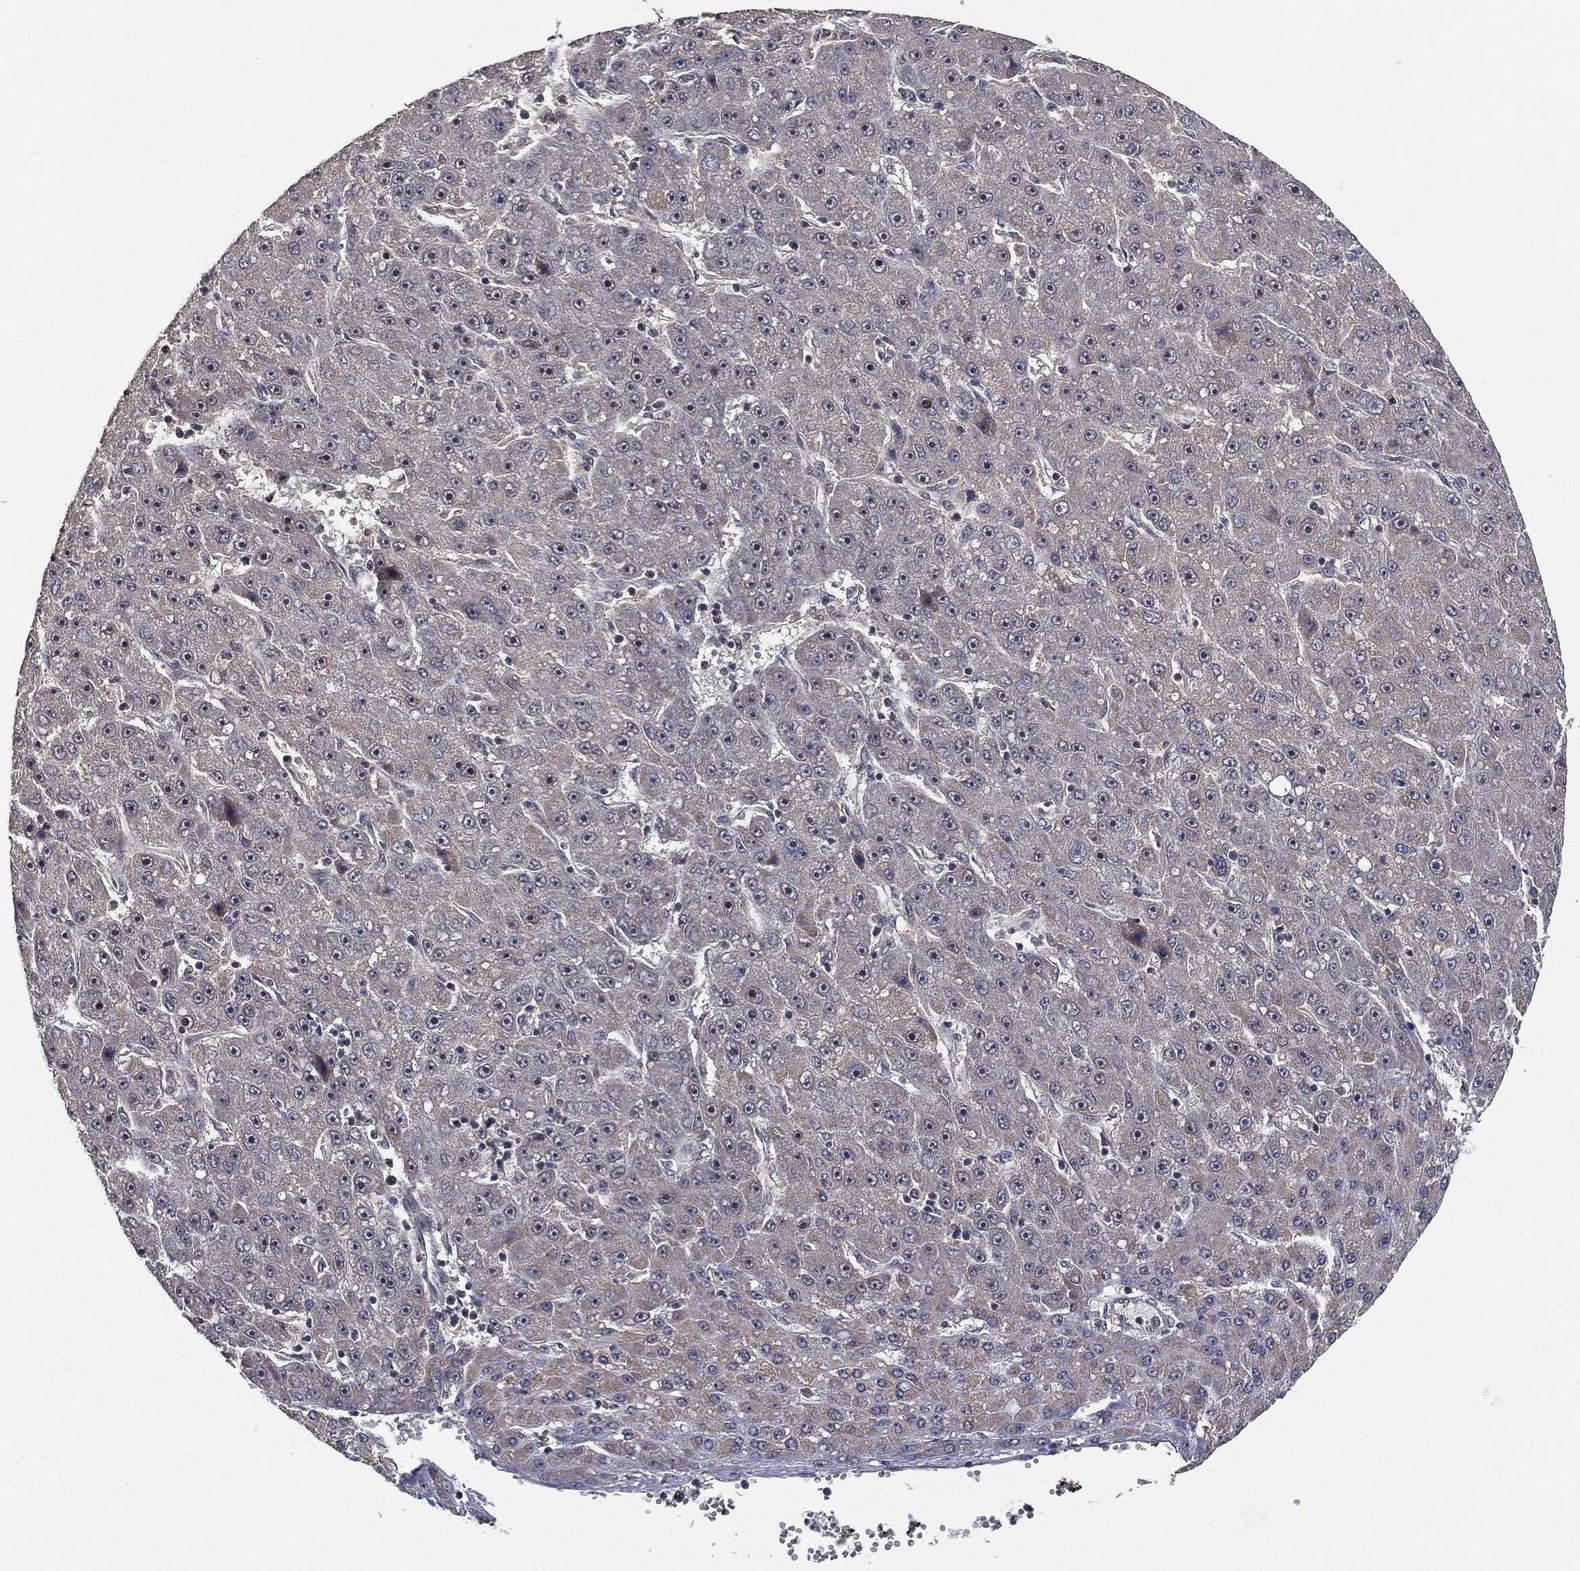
{"staining": {"intensity": "negative", "quantity": "none", "location": "none"}, "tissue": "liver cancer", "cell_type": "Tumor cells", "image_type": "cancer", "snomed": [{"axis": "morphology", "description": "Carcinoma, Hepatocellular, NOS"}, {"axis": "topography", "description": "Liver"}], "caption": "High power microscopy photomicrograph of an immunohistochemistry image of liver cancer, revealing no significant expression in tumor cells.", "gene": "NELFCD", "patient": {"sex": "male", "age": 67}}